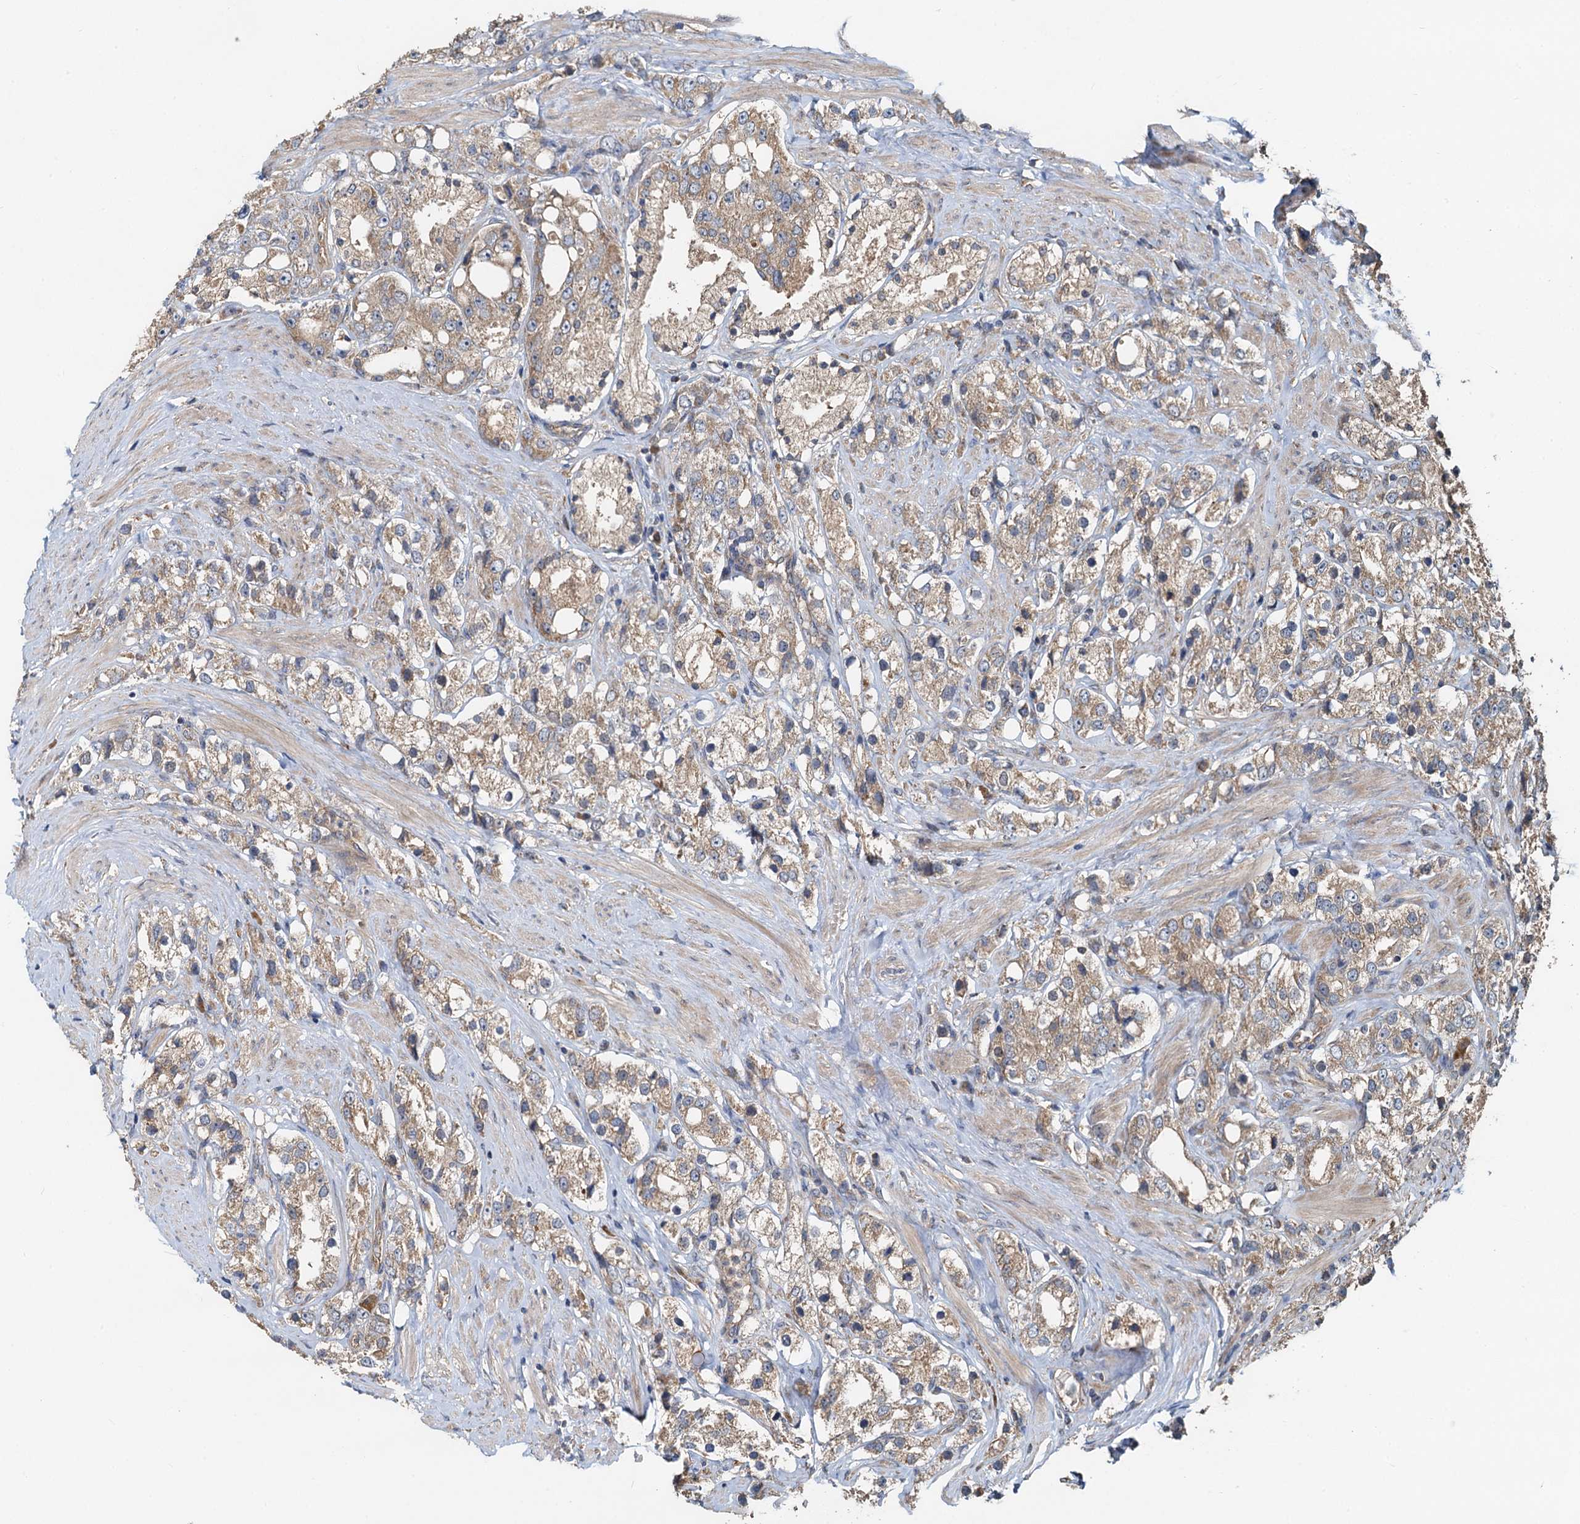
{"staining": {"intensity": "weak", "quantity": ">75%", "location": "cytoplasmic/membranous"}, "tissue": "prostate cancer", "cell_type": "Tumor cells", "image_type": "cancer", "snomed": [{"axis": "morphology", "description": "Adenocarcinoma, NOS"}, {"axis": "topography", "description": "Prostate"}], "caption": "A low amount of weak cytoplasmic/membranous expression is identified in approximately >75% of tumor cells in adenocarcinoma (prostate) tissue.", "gene": "HYI", "patient": {"sex": "male", "age": 79}}